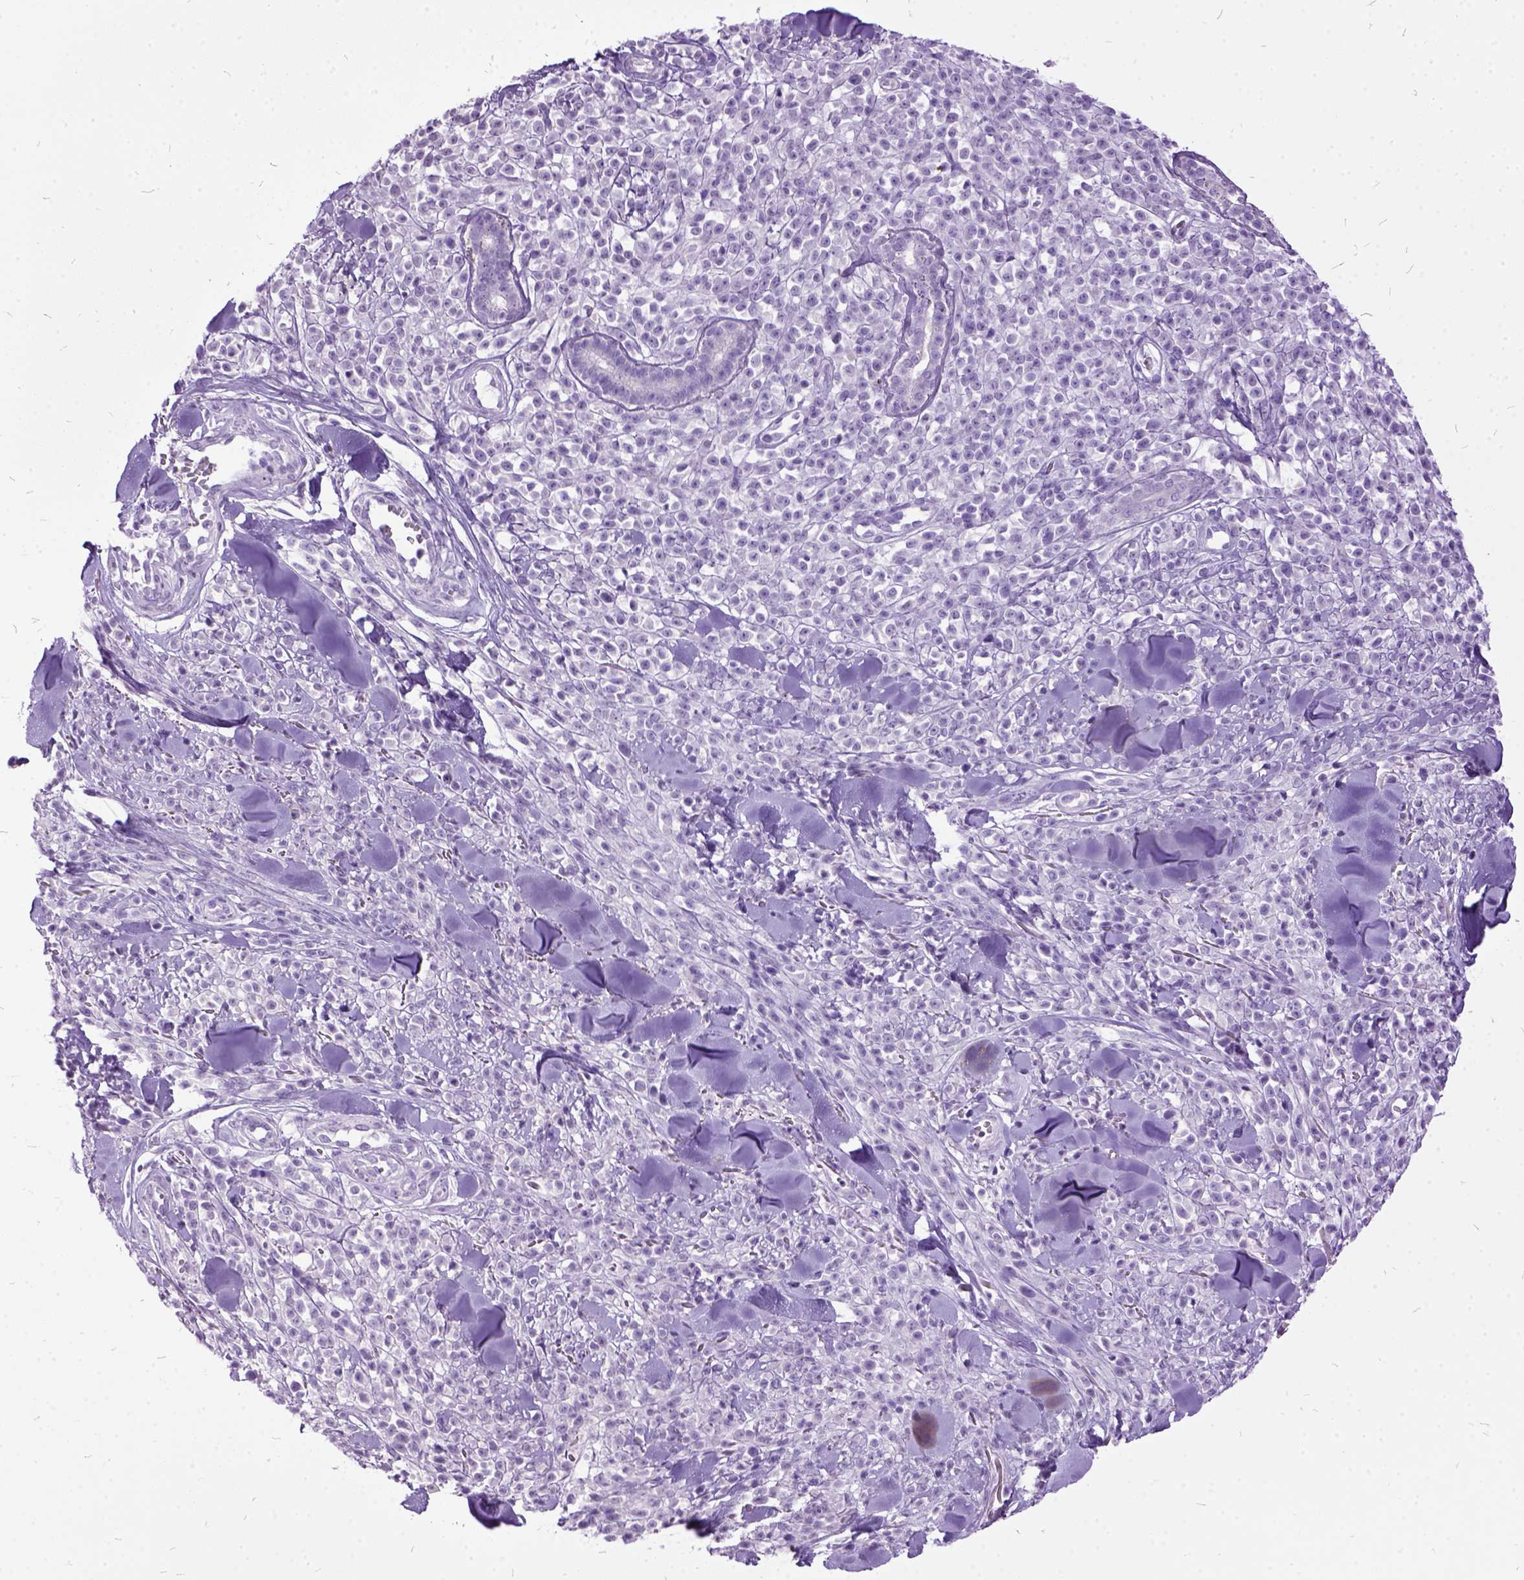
{"staining": {"intensity": "negative", "quantity": "none", "location": "none"}, "tissue": "melanoma", "cell_type": "Tumor cells", "image_type": "cancer", "snomed": [{"axis": "morphology", "description": "Malignant melanoma, NOS"}, {"axis": "topography", "description": "Skin"}, {"axis": "topography", "description": "Skin of trunk"}], "caption": "IHC photomicrograph of human melanoma stained for a protein (brown), which shows no expression in tumor cells.", "gene": "MME", "patient": {"sex": "male", "age": 74}}